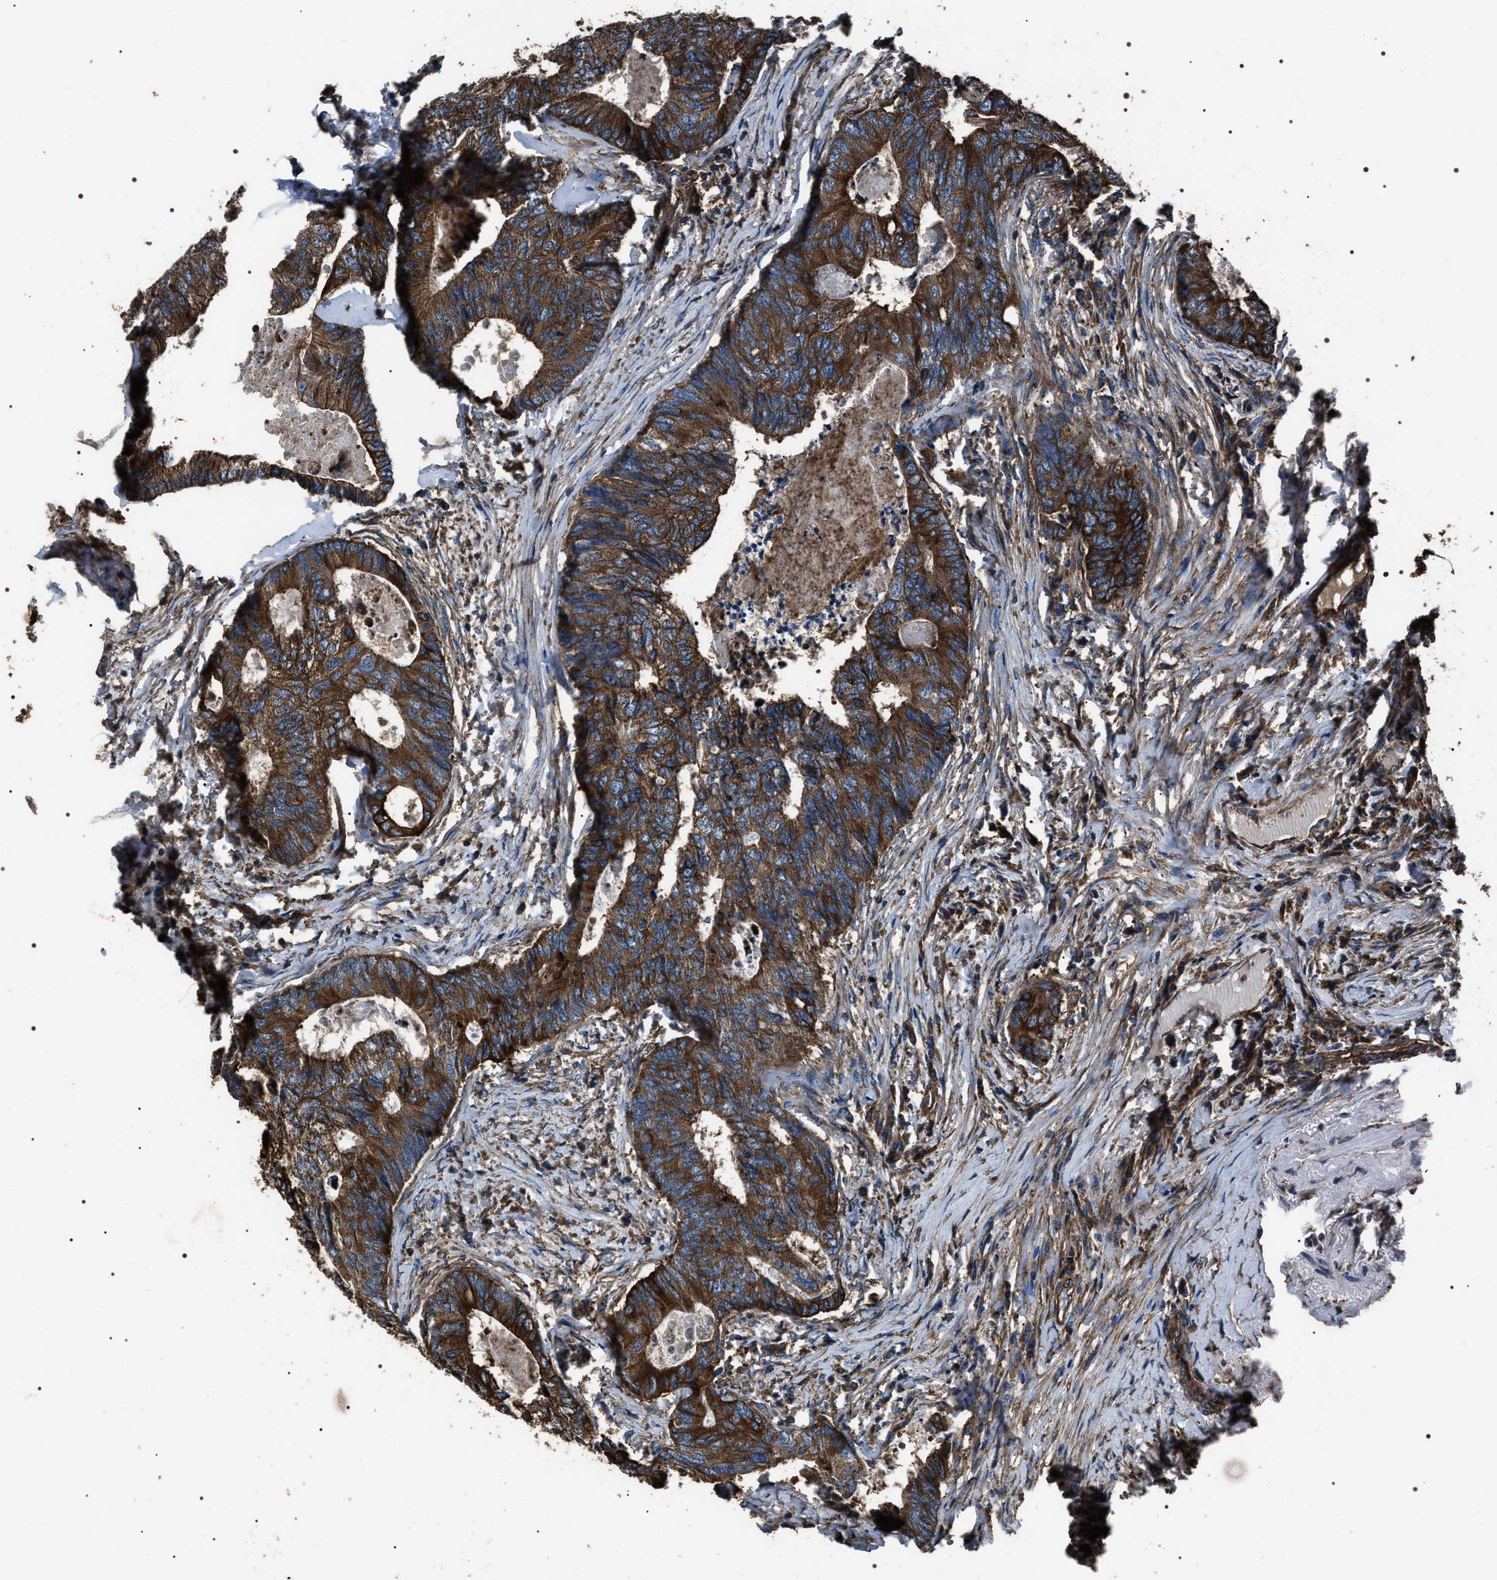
{"staining": {"intensity": "strong", "quantity": ">75%", "location": "cytoplasmic/membranous"}, "tissue": "colorectal cancer", "cell_type": "Tumor cells", "image_type": "cancer", "snomed": [{"axis": "morphology", "description": "Adenocarcinoma, NOS"}, {"axis": "topography", "description": "Colon"}], "caption": "Strong cytoplasmic/membranous positivity for a protein is appreciated in approximately >75% of tumor cells of colorectal cancer using immunohistochemistry (IHC).", "gene": "HSCB", "patient": {"sex": "female", "age": 67}}